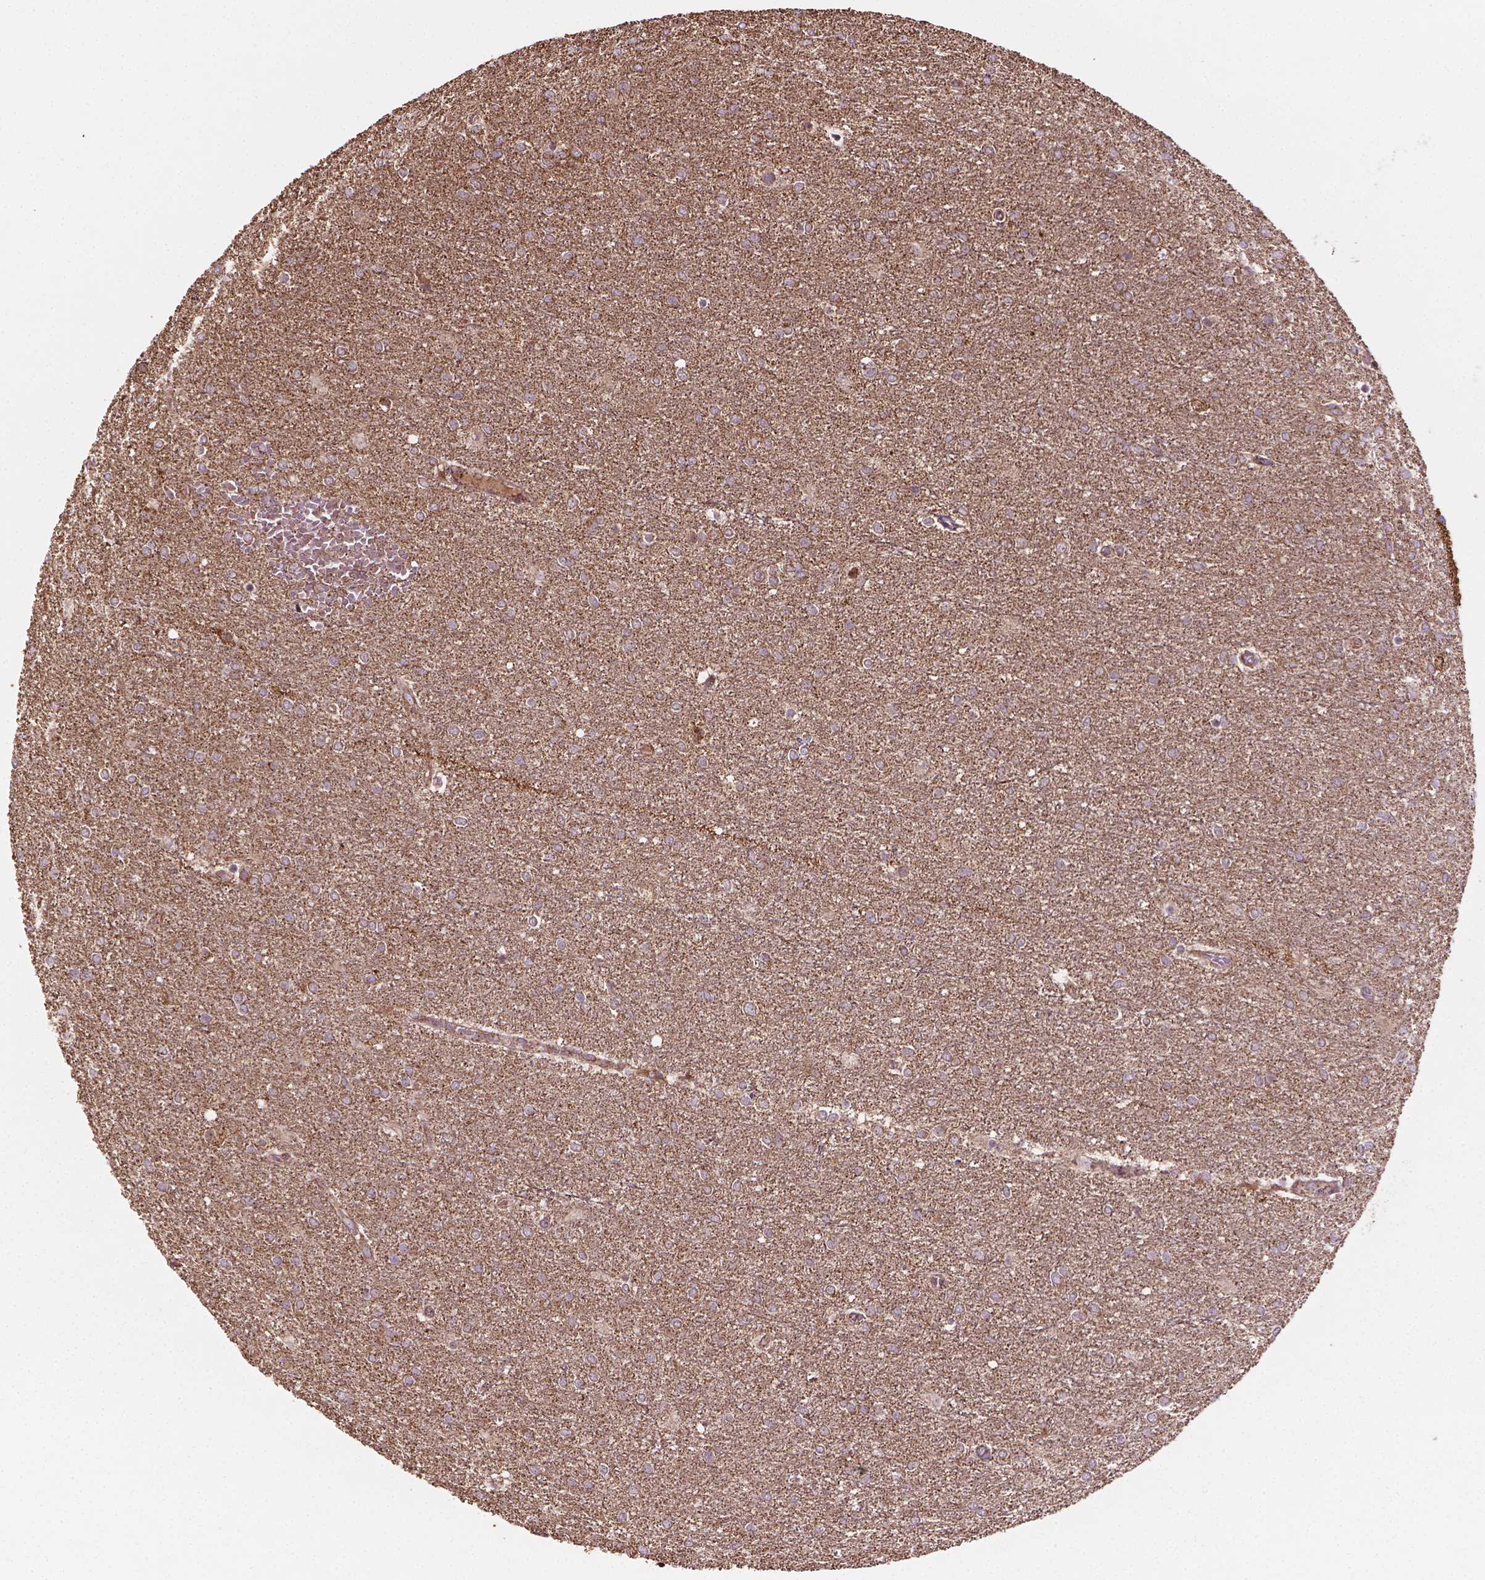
{"staining": {"intensity": "weak", "quantity": ">75%", "location": "cytoplasmic/membranous"}, "tissue": "glioma", "cell_type": "Tumor cells", "image_type": "cancer", "snomed": [{"axis": "morphology", "description": "Glioma, malignant, High grade"}, {"axis": "topography", "description": "Brain"}], "caption": "Immunohistochemical staining of human glioma exhibits low levels of weak cytoplasmic/membranous protein expression in about >75% of tumor cells.", "gene": "HS3ST3A1", "patient": {"sex": "female", "age": 61}}